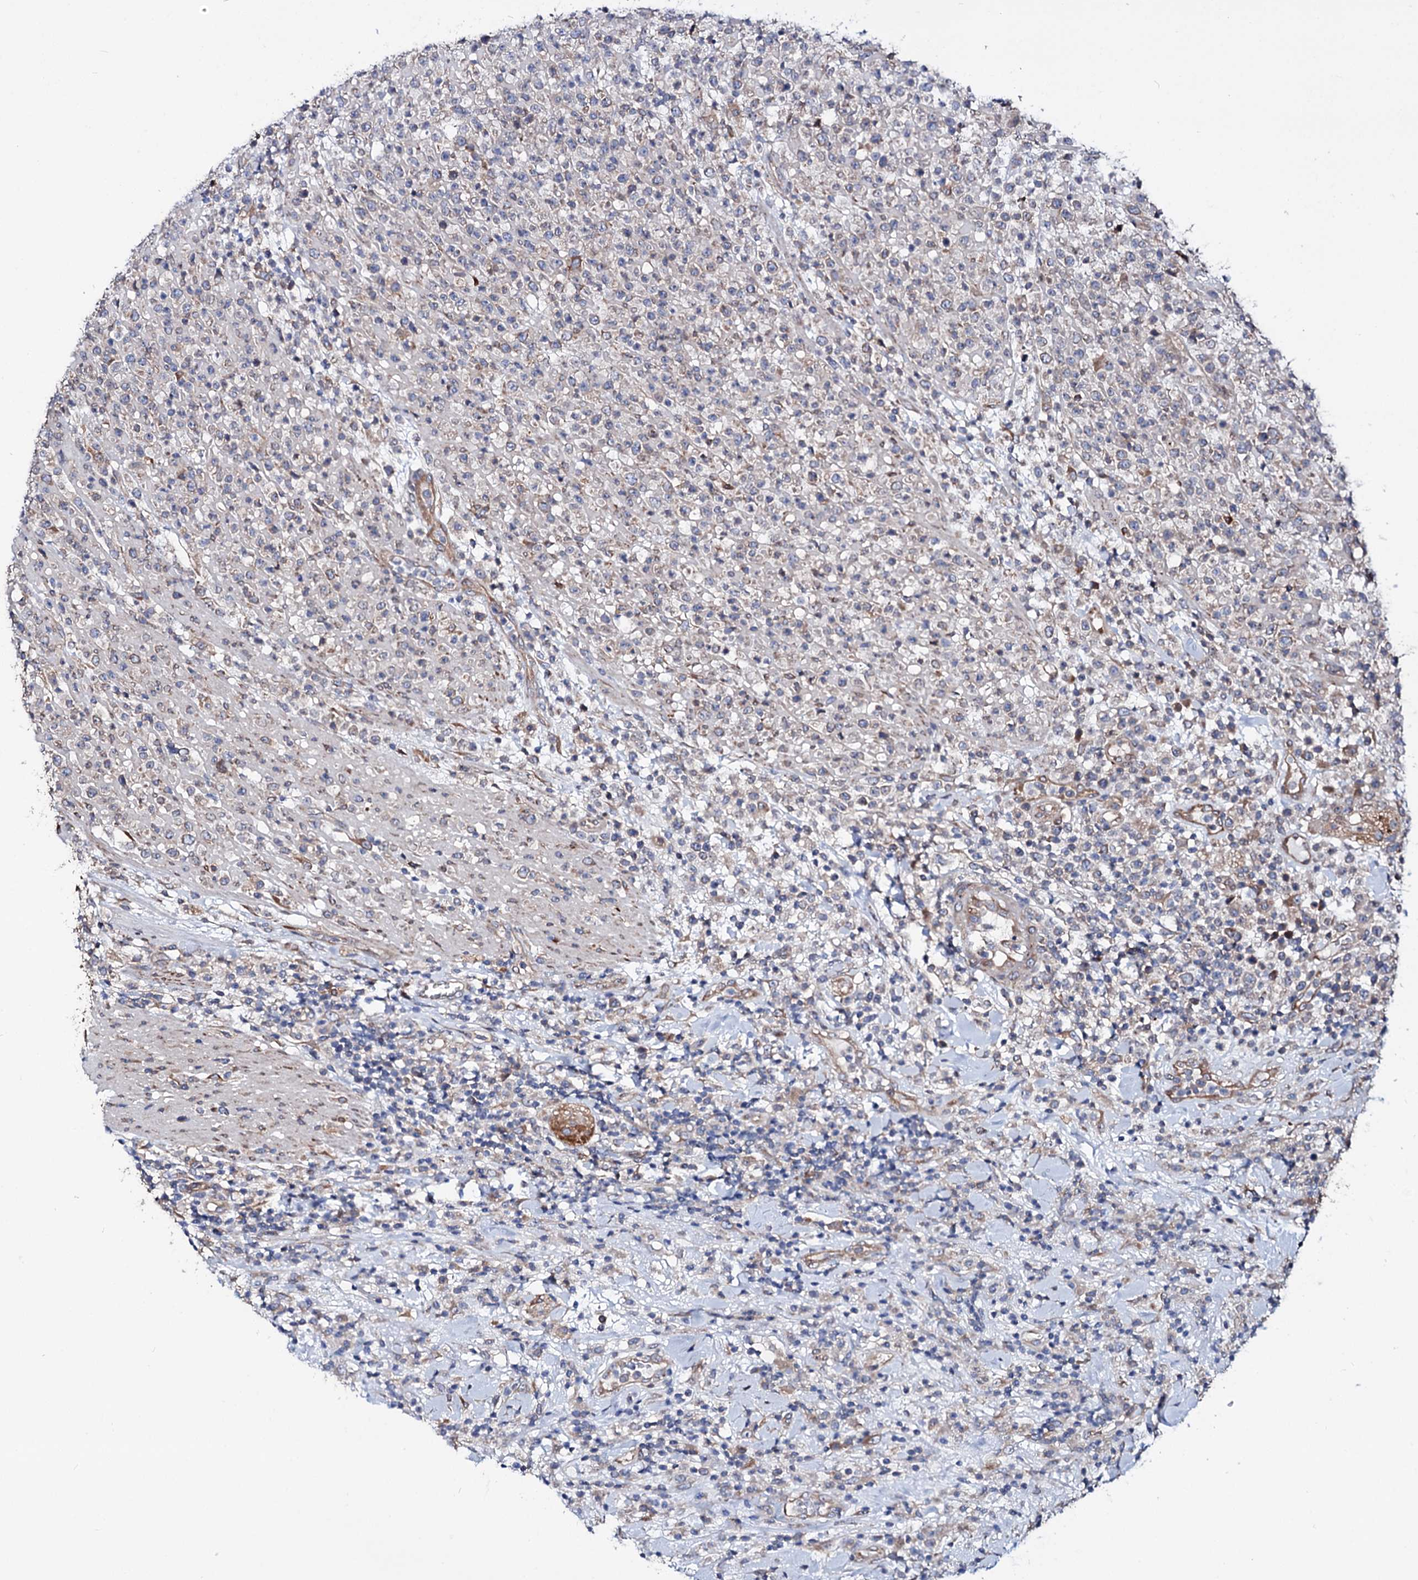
{"staining": {"intensity": "negative", "quantity": "none", "location": "none"}, "tissue": "lymphoma", "cell_type": "Tumor cells", "image_type": "cancer", "snomed": [{"axis": "morphology", "description": "Malignant lymphoma, non-Hodgkin's type, High grade"}, {"axis": "topography", "description": "Colon"}], "caption": "Tumor cells show no significant staining in malignant lymphoma, non-Hodgkin's type (high-grade). (Brightfield microscopy of DAB (3,3'-diaminobenzidine) immunohistochemistry at high magnification).", "gene": "PTDSS2", "patient": {"sex": "female", "age": 53}}